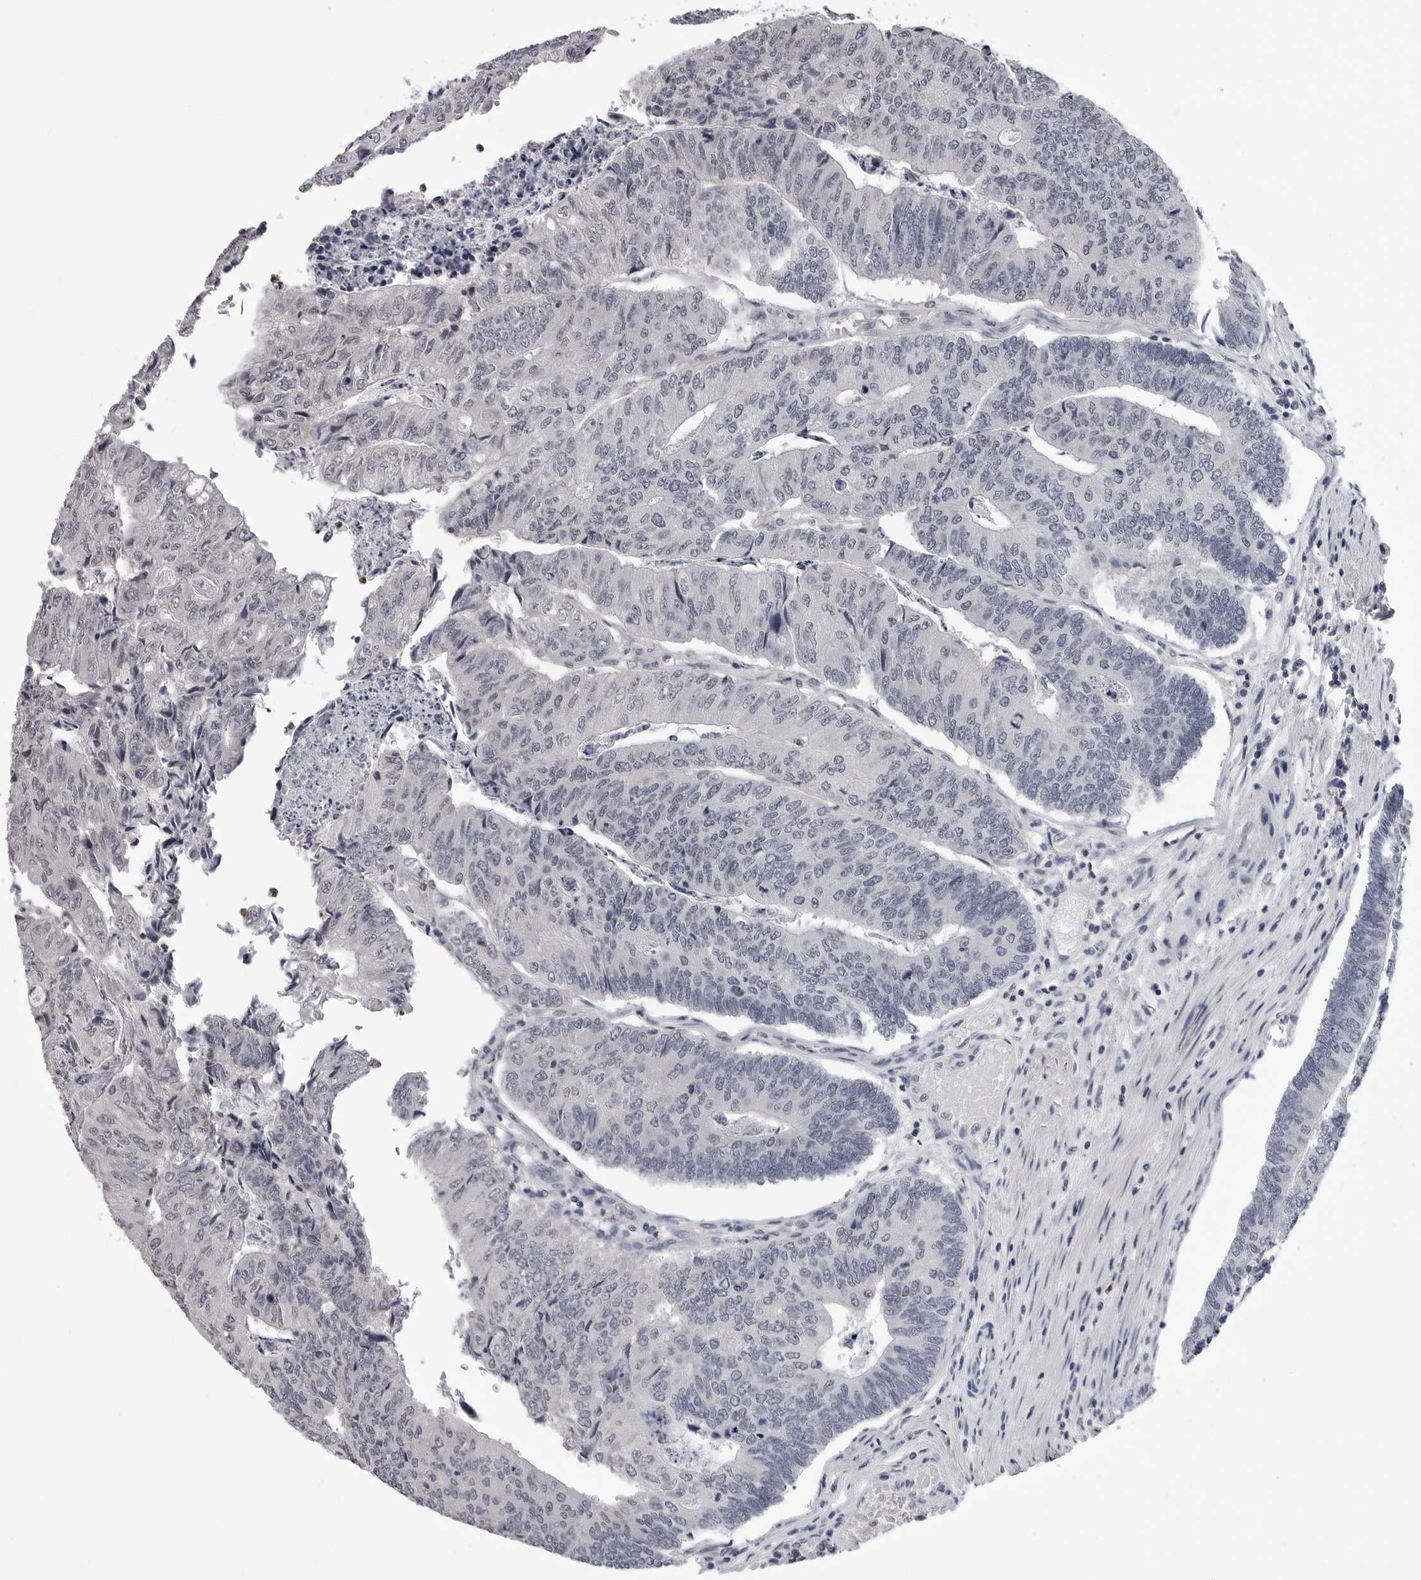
{"staining": {"intensity": "negative", "quantity": "none", "location": "none"}, "tissue": "colorectal cancer", "cell_type": "Tumor cells", "image_type": "cancer", "snomed": [{"axis": "morphology", "description": "Adenocarcinoma, NOS"}, {"axis": "topography", "description": "Colon"}], "caption": "Protein analysis of colorectal cancer (adenocarcinoma) exhibits no significant staining in tumor cells.", "gene": "TRMT13", "patient": {"sex": "female", "age": 67}}